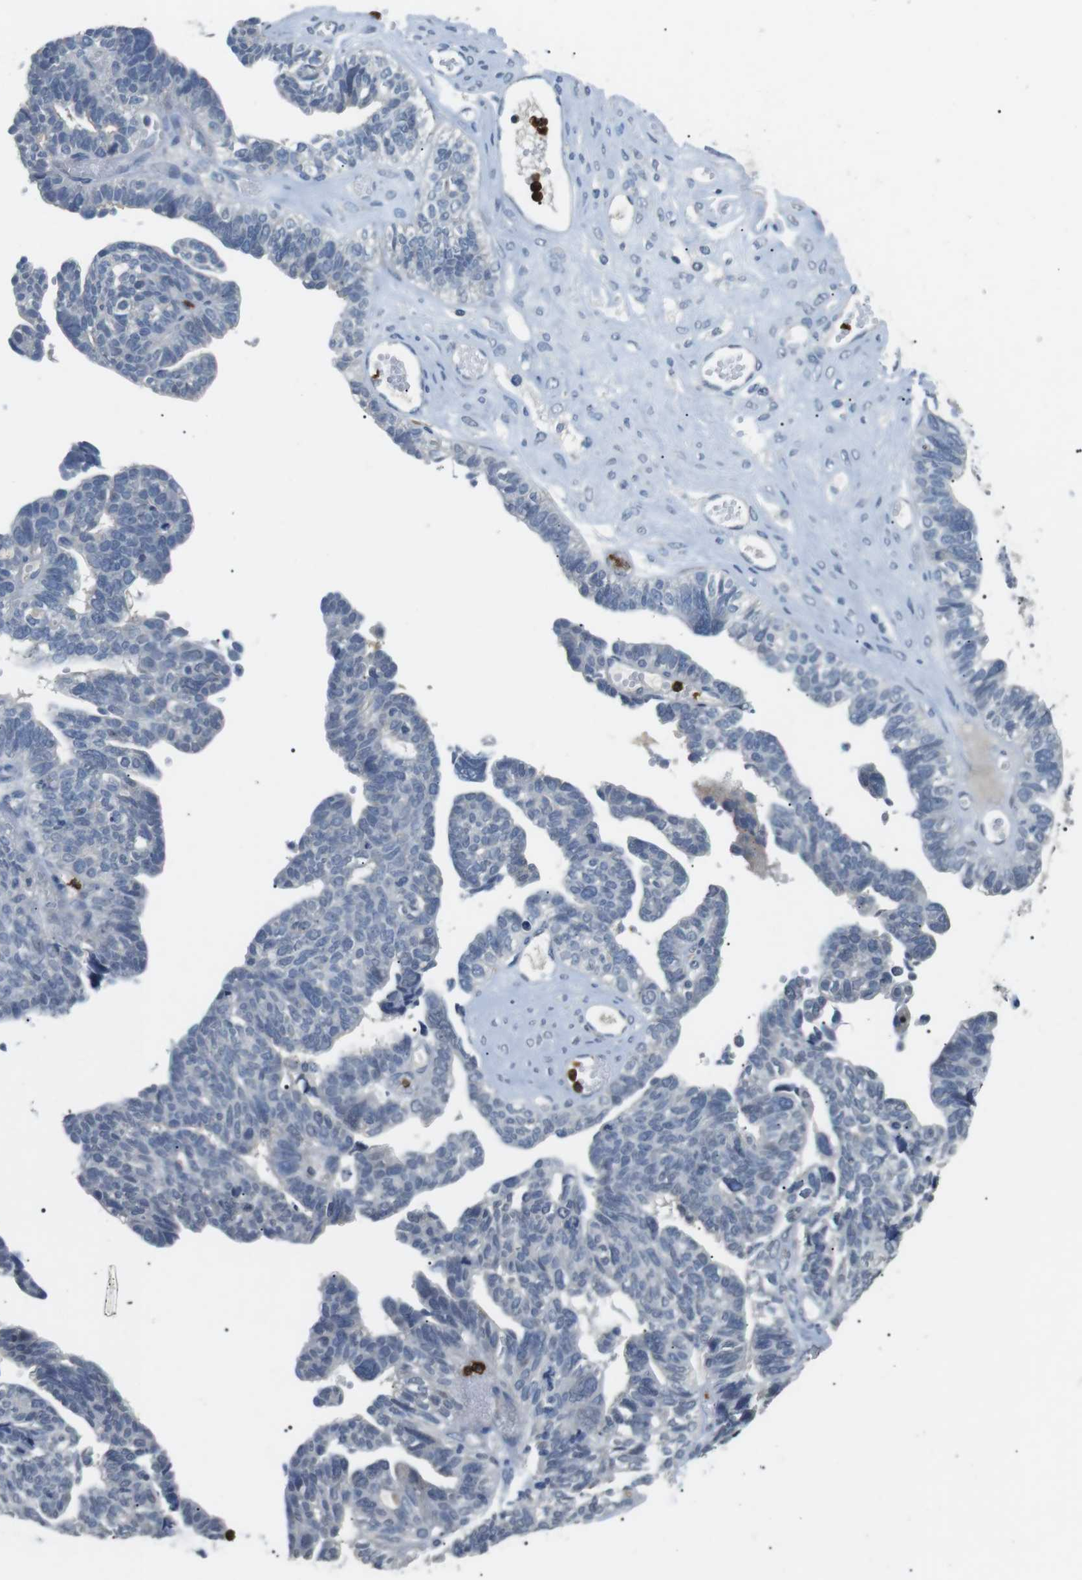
{"staining": {"intensity": "negative", "quantity": "none", "location": "none"}, "tissue": "ovarian cancer", "cell_type": "Tumor cells", "image_type": "cancer", "snomed": [{"axis": "morphology", "description": "Cystadenocarcinoma, serous, NOS"}, {"axis": "topography", "description": "Ovary"}], "caption": "This is an IHC photomicrograph of ovarian cancer (serous cystadenocarcinoma). There is no staining in tumor cells.", "gene": "GZMM", "patient": {"sex": "female", "age": 79}}